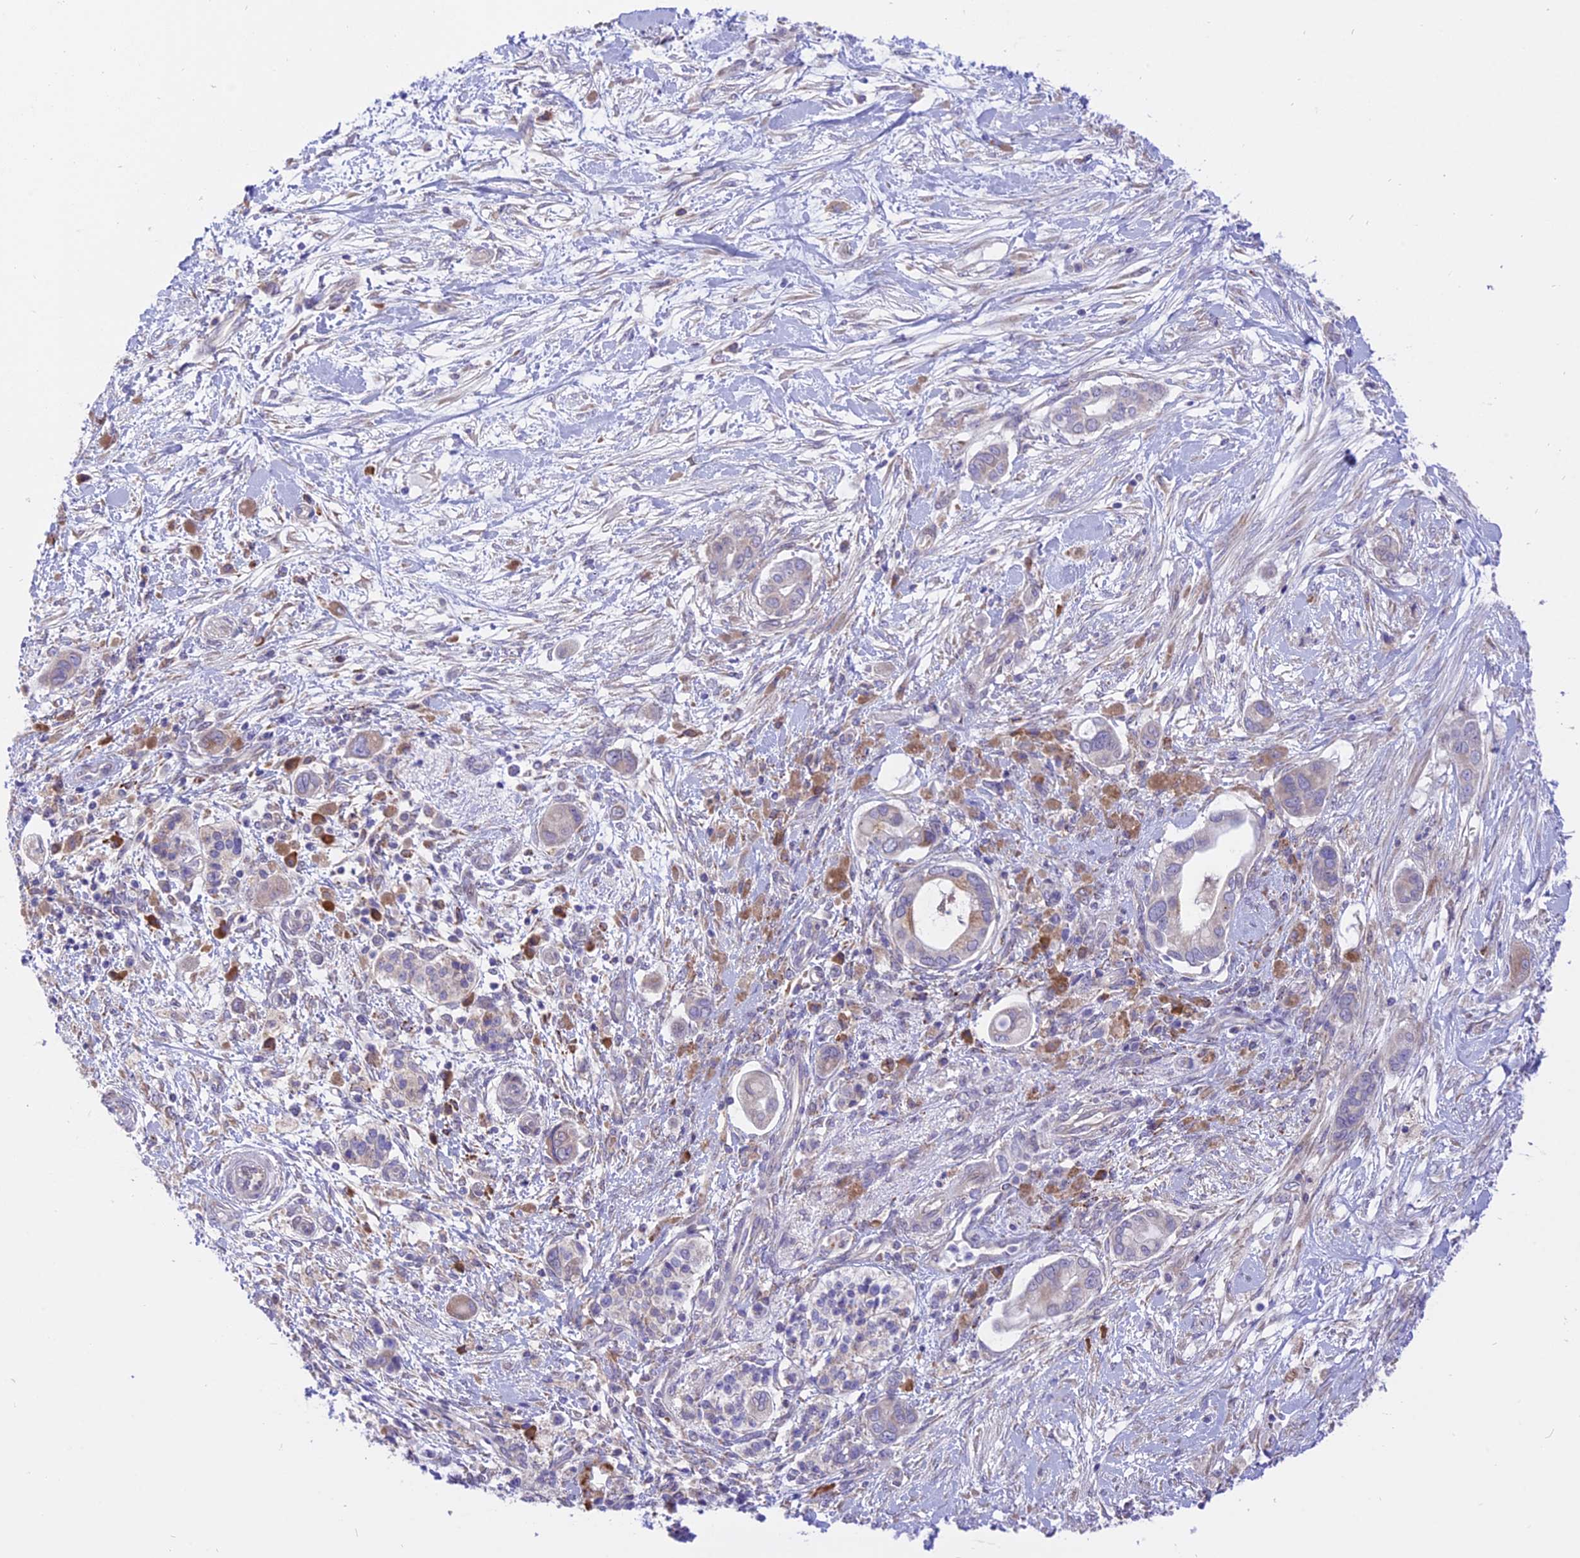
{"staining": {"intensity": "negative", "quantity": "none", "location": "none"}, "tissue": "pancreatic cancer", "cell_type": "Tumor cells", "image_type": "cancer", "snomed": [{"axis": "morphology", "description": "Adenocarcinoma, NOS"}, {"axis": "topography", "description": "Pancreas"}], "caption": "Tumor cells are negative for protein expression in human pancreatic cancer (adenocarcinoma). Nuclei are stained in blue.", "gene": "ARMCX6", "patient": {"sex": "male", "age": 68}}